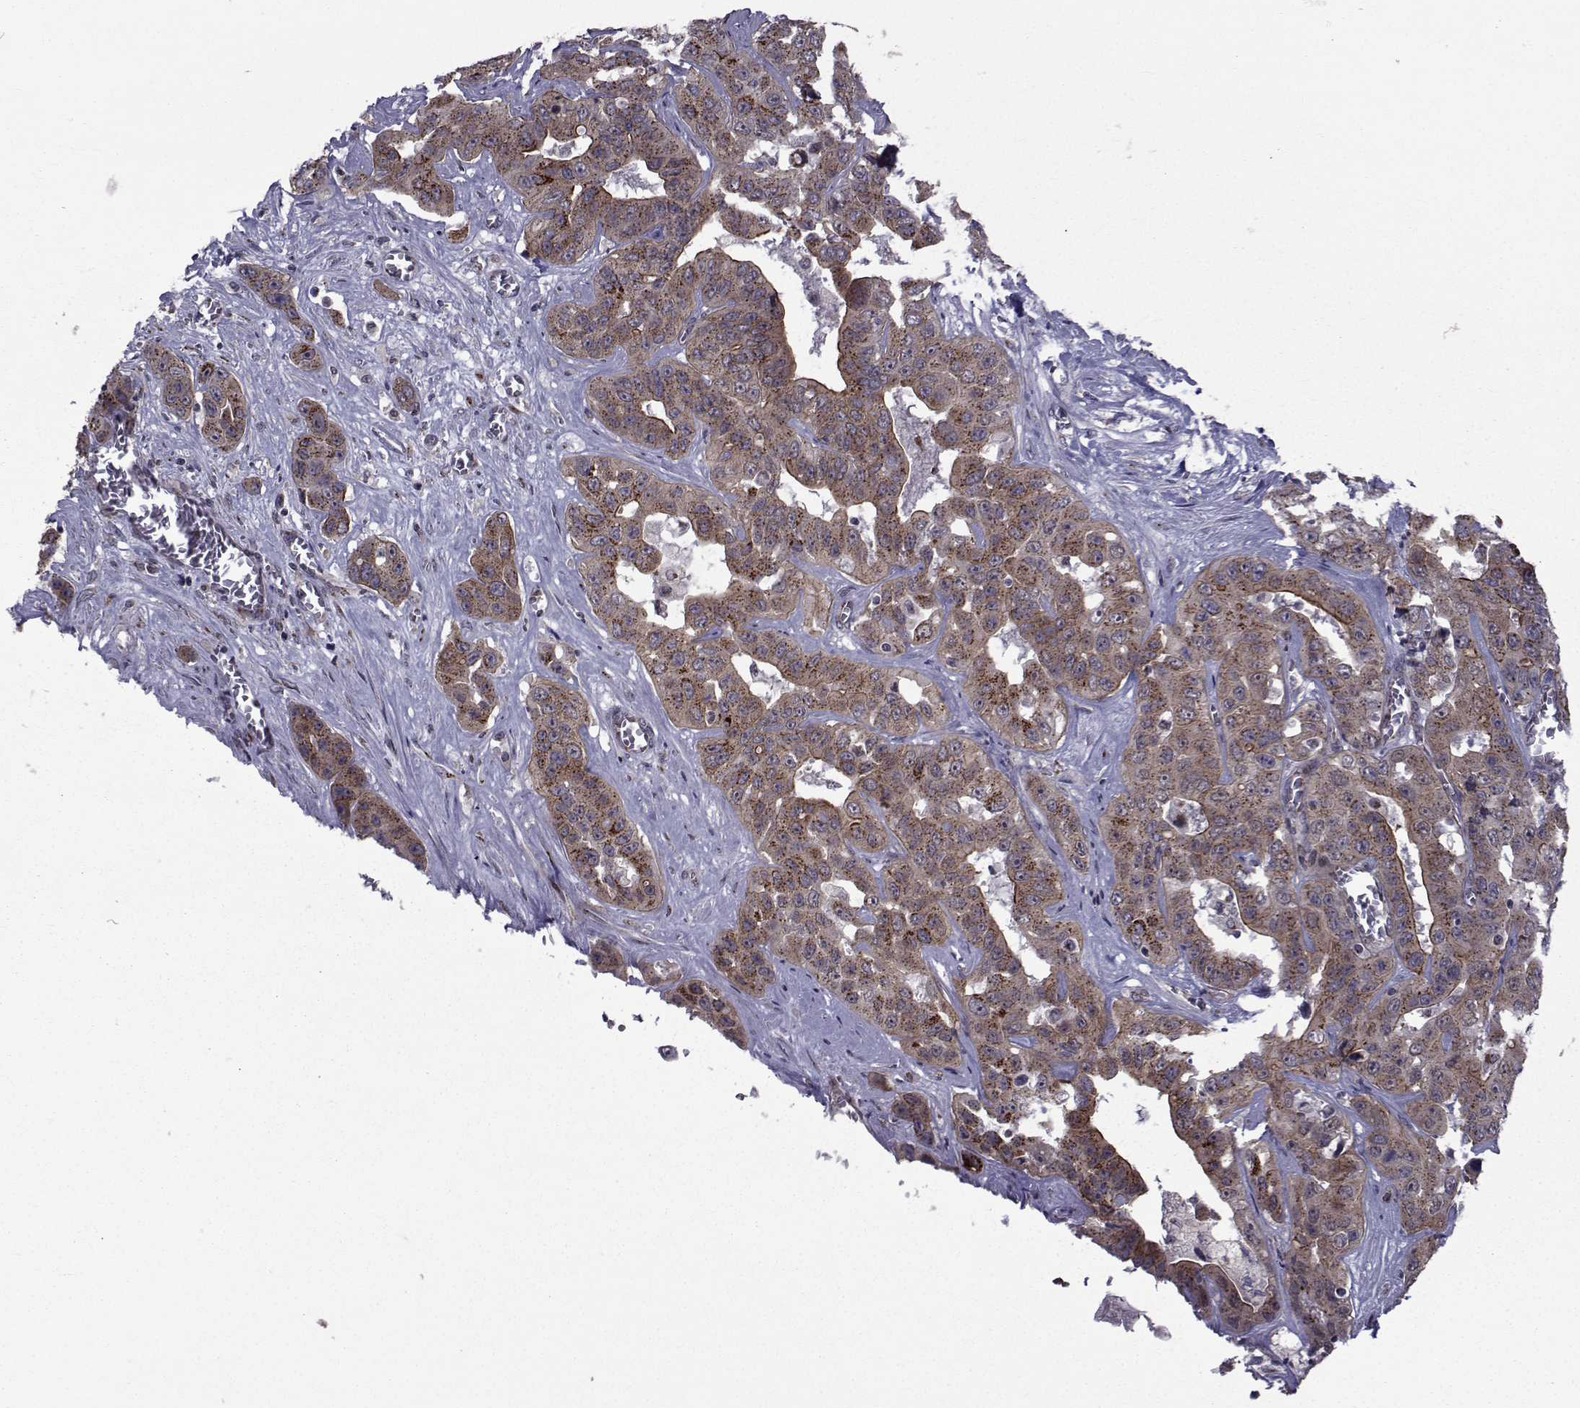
{"staining": {"intensity": "moderate", "quantity": ">75%", "location": "cytoplasmic/membranous"}, "tissue": "liver cancer", "cell_type": "Tumor cells", "image_type": "cancer", "snomed": [{"axis": "morphology", "description": "Cholangiocarcinoma"}, {"axis": "topography", "description": "Liver"}], "caption": "Immunohistochemistry (IHC) histopathology image of neoplastic tissue: human liver cholangiocarcinoma stained using immunohistochemistry (IHC) shows medium levels of moderate protein expression localized specifically in the cytoplasmic/membranous of tumor cells, appearing as a cytoplasmic/membranous brown color.", "gene": "ATP6V1C2", "patient": {"sex": "female", "age": 52}}